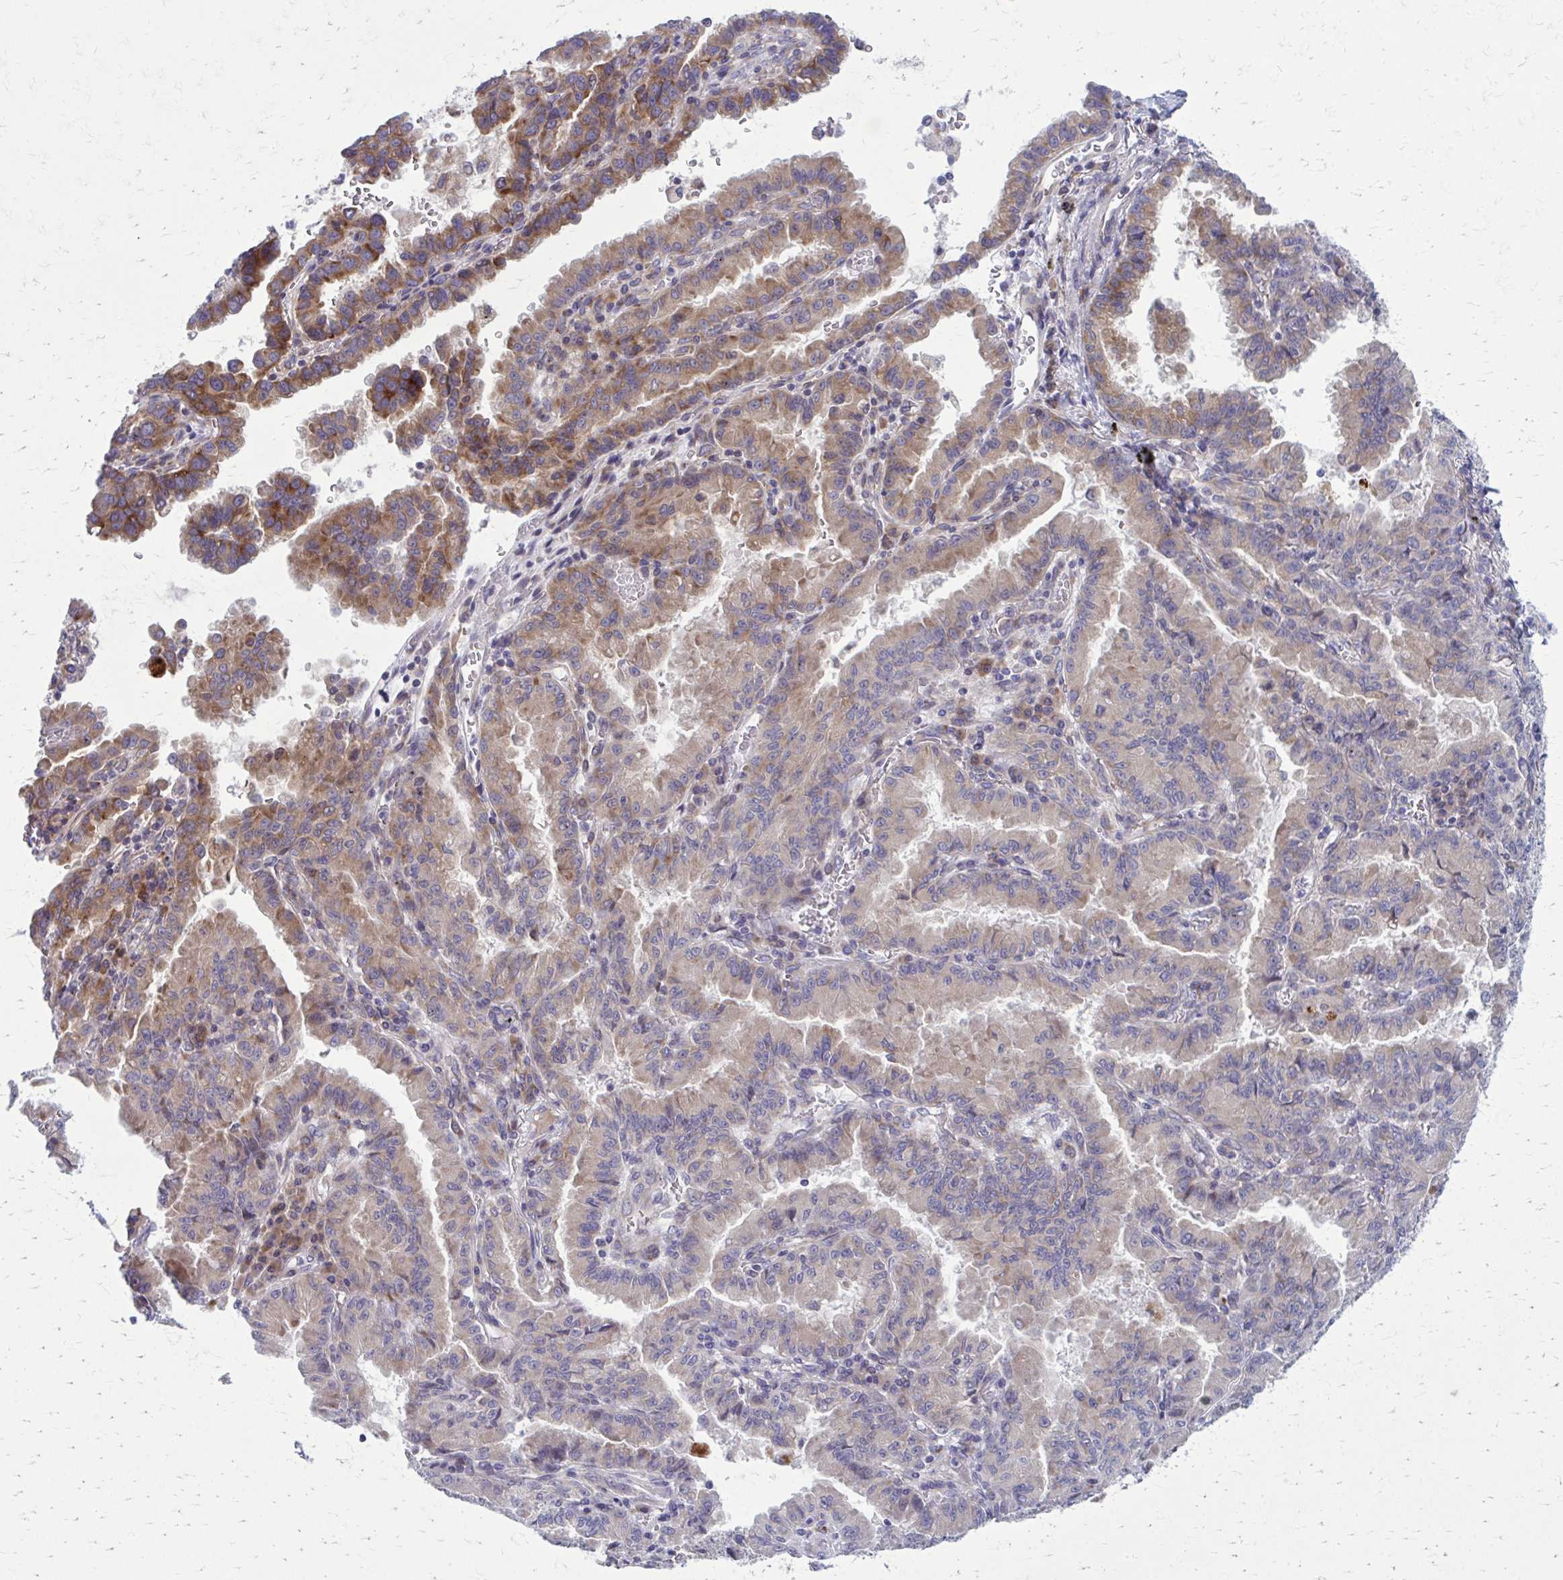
{"staining": {"intensity": "moderate", "quantity": "25%-75%", "location": "cytoplasmic/membranous"}, "tissue": "lung cancer", "cell_type": "Tumor cells", "image_type": "cancer", "snomed": [{"axis": "morphology", "description": "Adenocarcinoma, NOS"}, {"axis": "topography", "description": "Lymph node"}, {"axis": "topography", "description": "Lung"}], "caption": "A micrograph of human lung cancer stained for a protein exhibits moderate cytoplasmic/membranous brown staining in tumor cells.", "gene": "GIGYF2", "patient": {"sex": "male", "age": 66}}